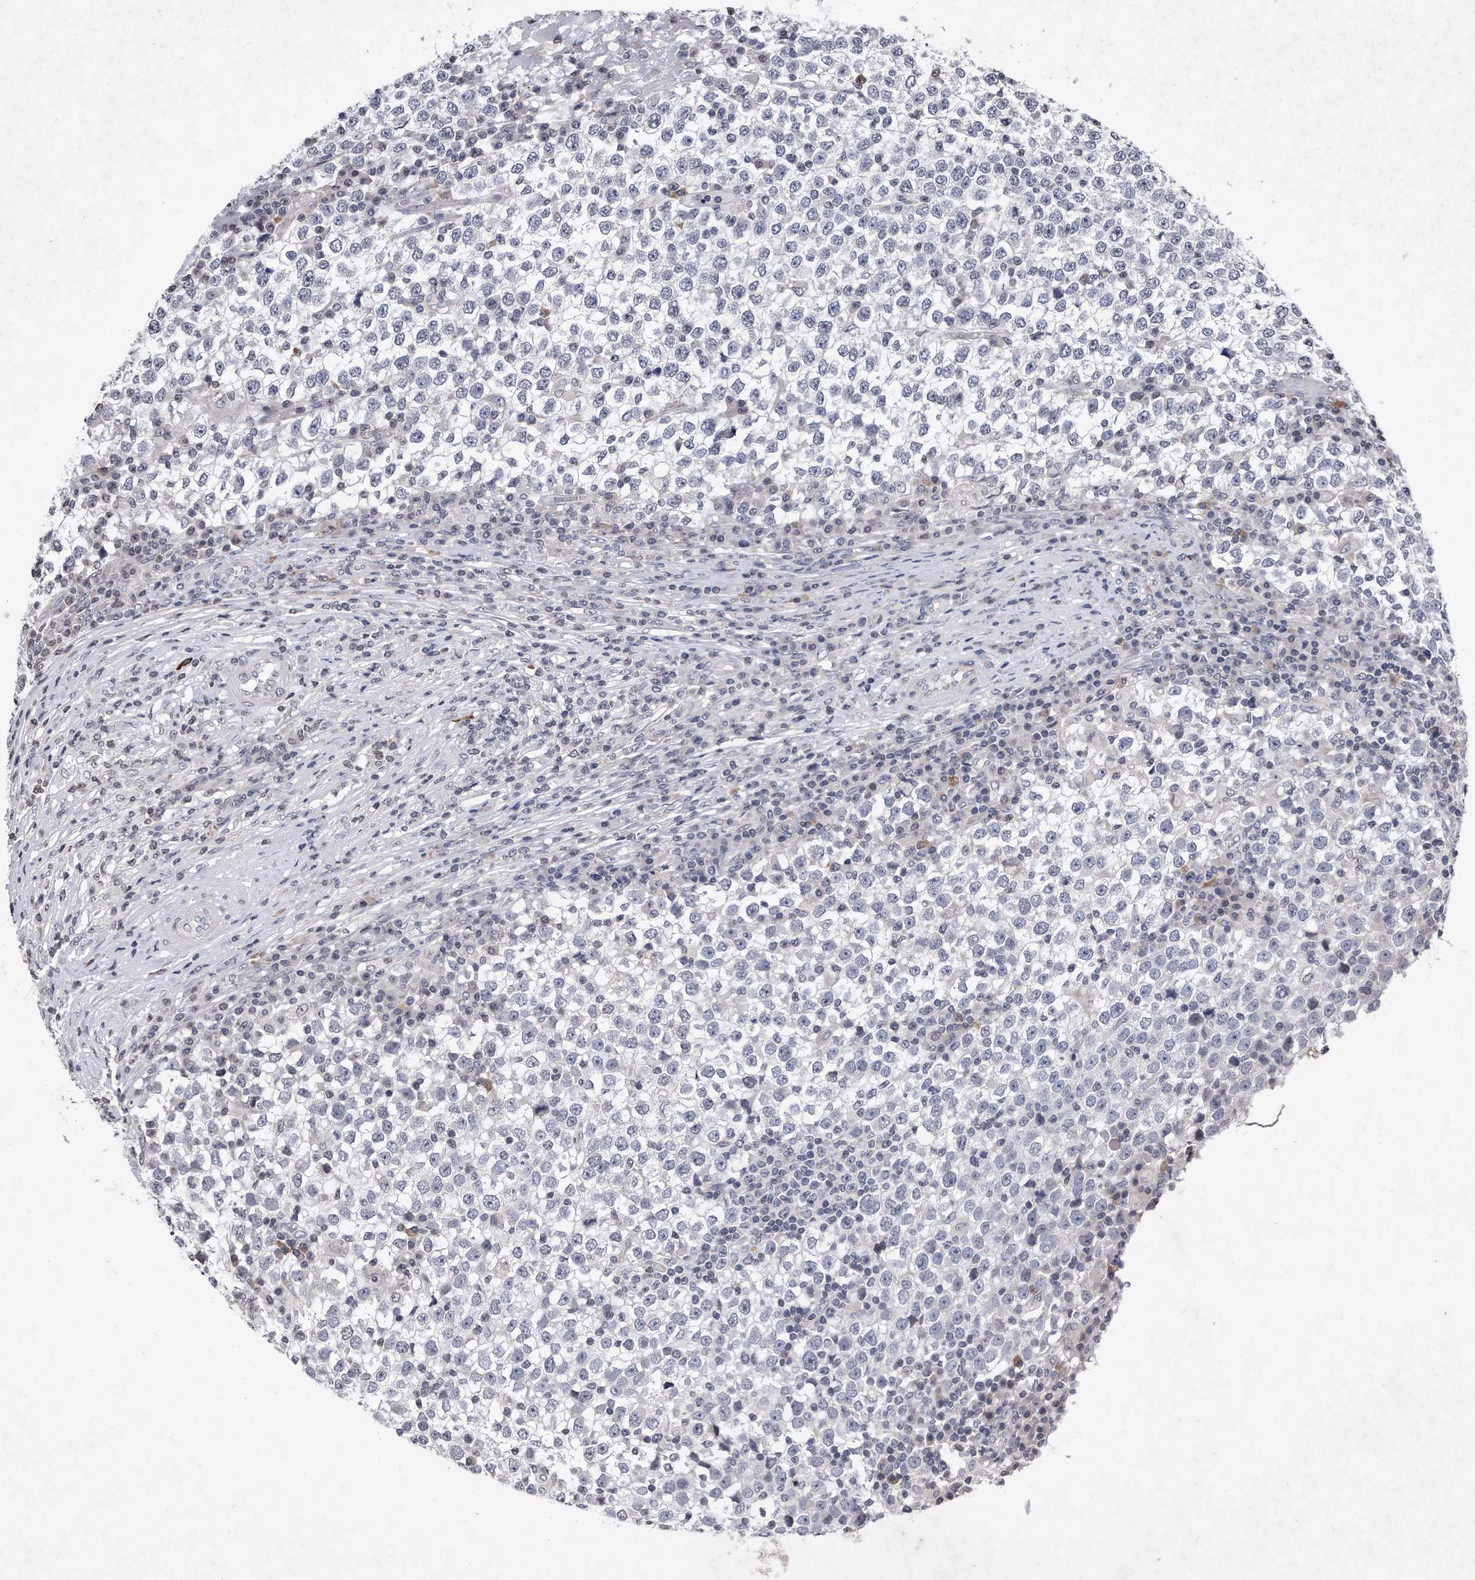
{"staining": {"intensity": "negative", "quantity": "none", "location": "none"}, "tissue": "testis cancer", "cell_type": "Tumor cells", "image_type": "cancer", "snomed": [{"axis": "morphology", "description": "Seminoma, NOS"}, {"axis": "topography", "description": "Testis"}], "caption": "This is an IHC histopathology image of seminoma (testis). There is no staining in tumor cells.", "gene": "DAB1", "patient": {"sex": "male", "age": 65}}